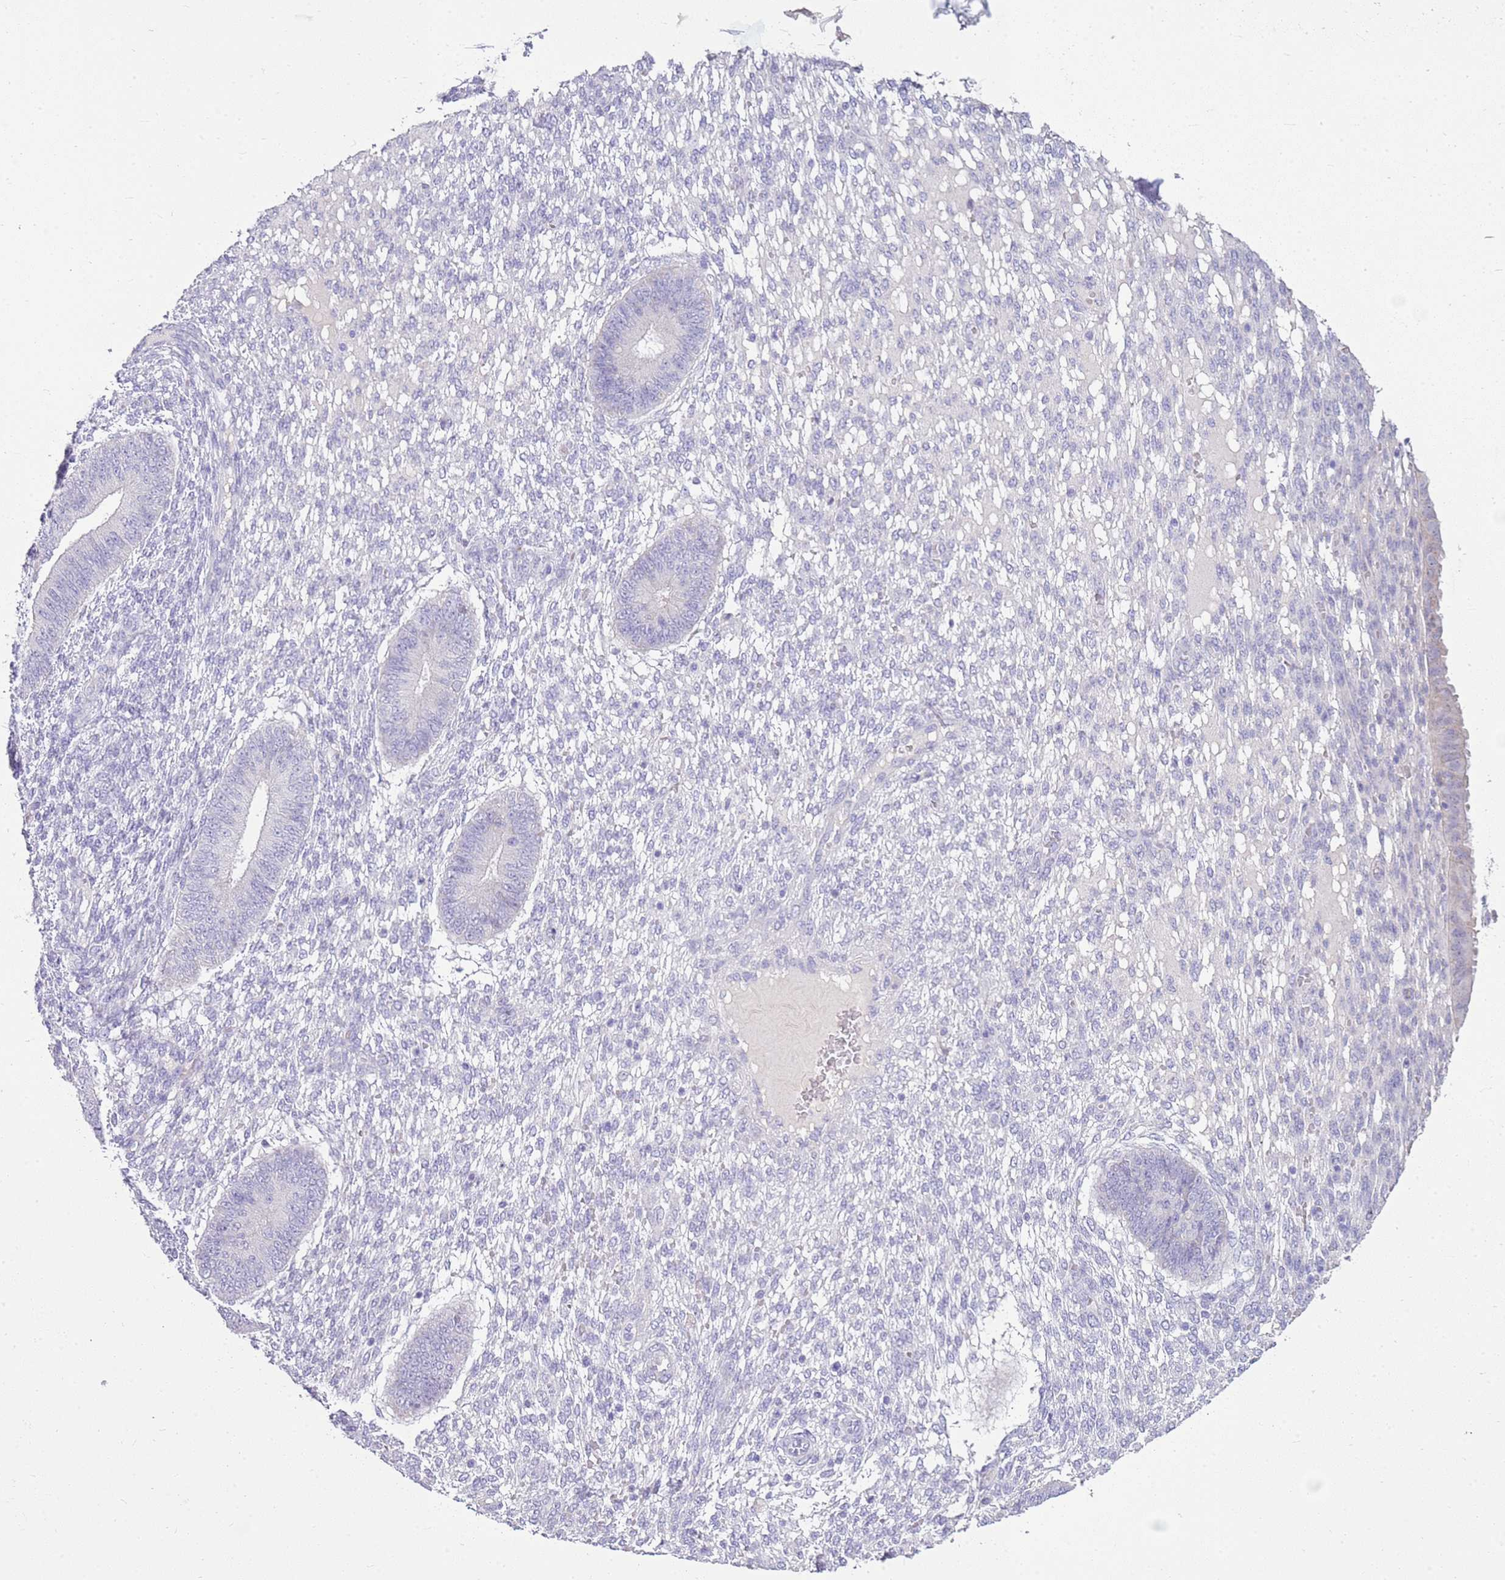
{"staining": {"intensity": "negative", "quantity": "none", "location": "none"}, "tissue": "endometrium", "cell_type": "Cells in endometrial stroma", "image_type": "normal", "snomed": [{"axis": "morphology", "description": "Normal tissue, NOS"}, {"axis": "topography", "description": "Endometrium"}], "caption": "This is a histopathology image of immunohistochemistry staining of unremarkable endometrium, which shows no expression in cells in endometrial stroma. (DAB immunohistochemistry with hematoxylin counter stain).", "gene": "FABP2", "patient": {"sex": "female", "age": 49}}